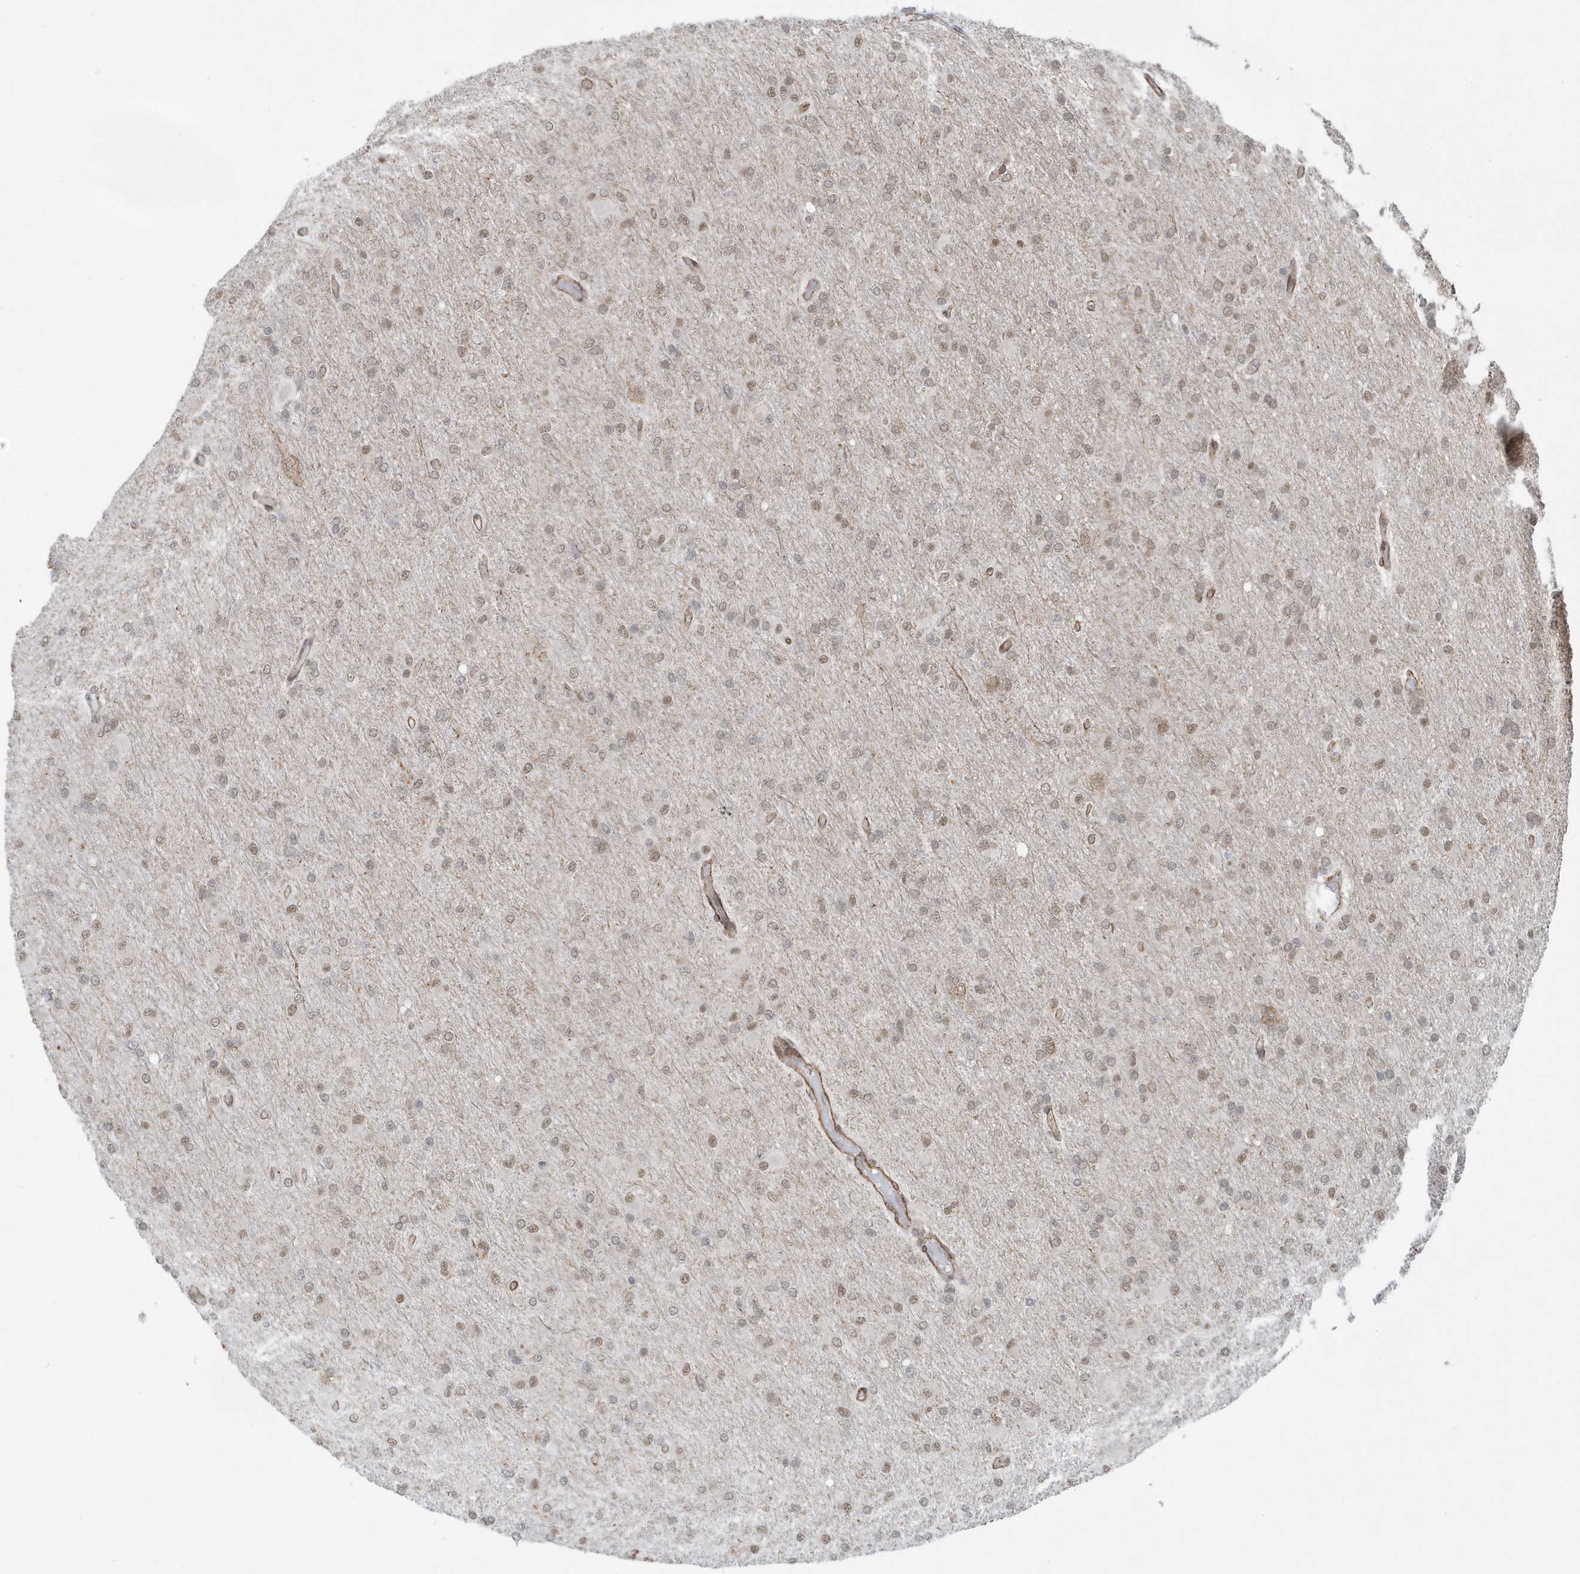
{"staining": {"intensity": "weak", "quantity": ">75%", "location": "nuclear"}, "tissue": "glioma", "cell_type": "Tumor cells", "image_type": "cancer", "snomed": [{"axis": "morphology", "description": "Glioma, malignant, High grade"}, {"axis": "topography", "description": "Cerebral cortex"}], "caption": "Immunohistochemical staining of high-grade glioma (malignant) displays low levels of weak nuclear staining in about >75% of tumor cells. The staining is performed using DAB brown chromogen to label protein expression. The nuclei are counter-stained blue using hematoxylin.", "gene": "CHCHD4", "patient": {"sex": "female", "age": 36}}